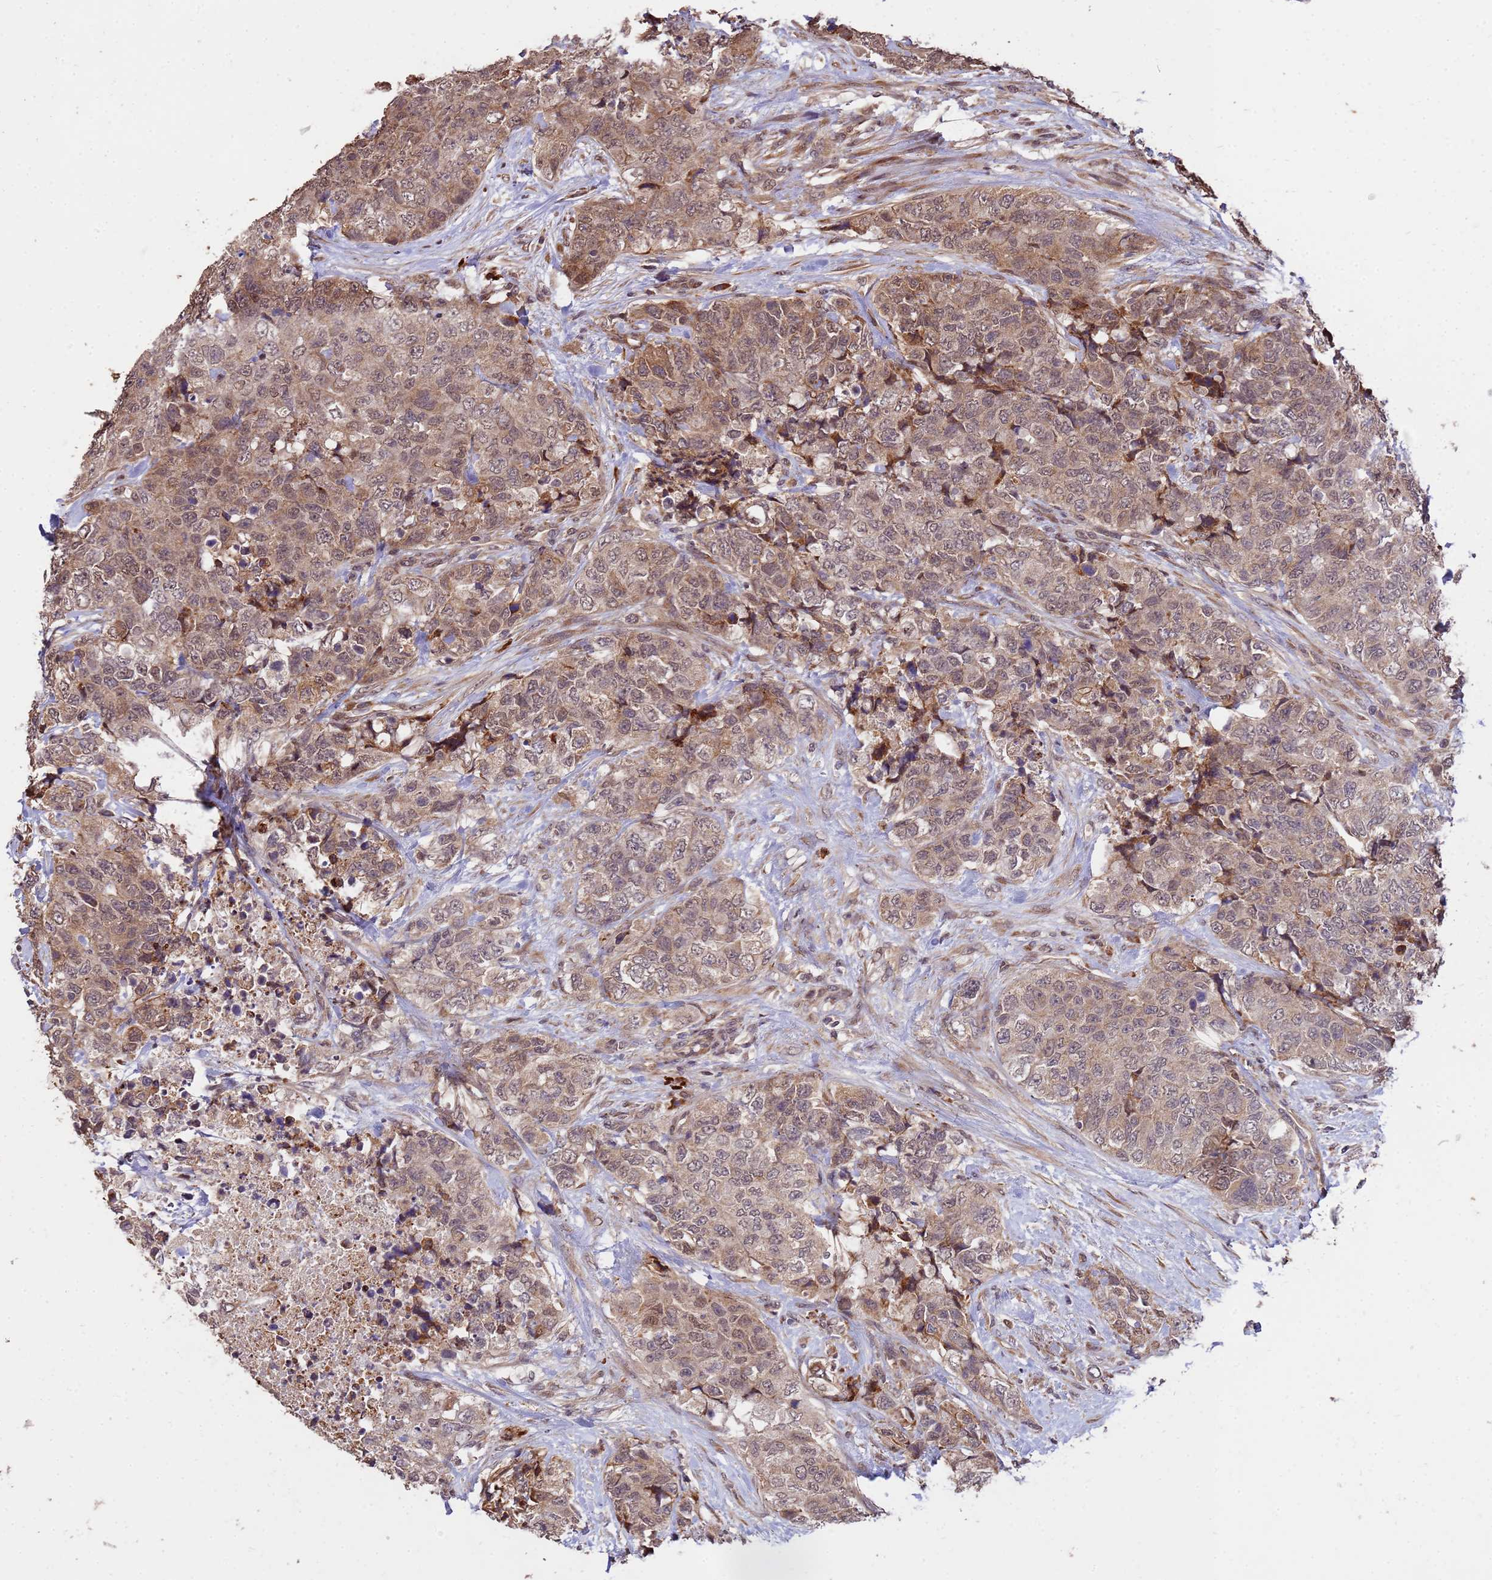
{"staining": {"intensity": "moderate", "quantity": ">75%", "location": "cytoplasmic/membranous,nuclear"}, "tissue": "urothelial cancer", "cell_type": "Tumor cells", "image_type": "cancer", "snomed": [{"axis": "morphology", "description": "Urothelial carcinoma, High grade"}, {"axis": "topography", "description": "Urinary bladder"}], "caption": "Immunohistochemistry (IHC) (DAB (3,3'-diaminobenzidine)) staining of human urothelial cancer exhibits moderate cytoplasmic/membranous and nuclear protein expression in about >75% of tumor cells.", "gene": "ZNF619", "patient": {"sex": "female", "age": 78}}